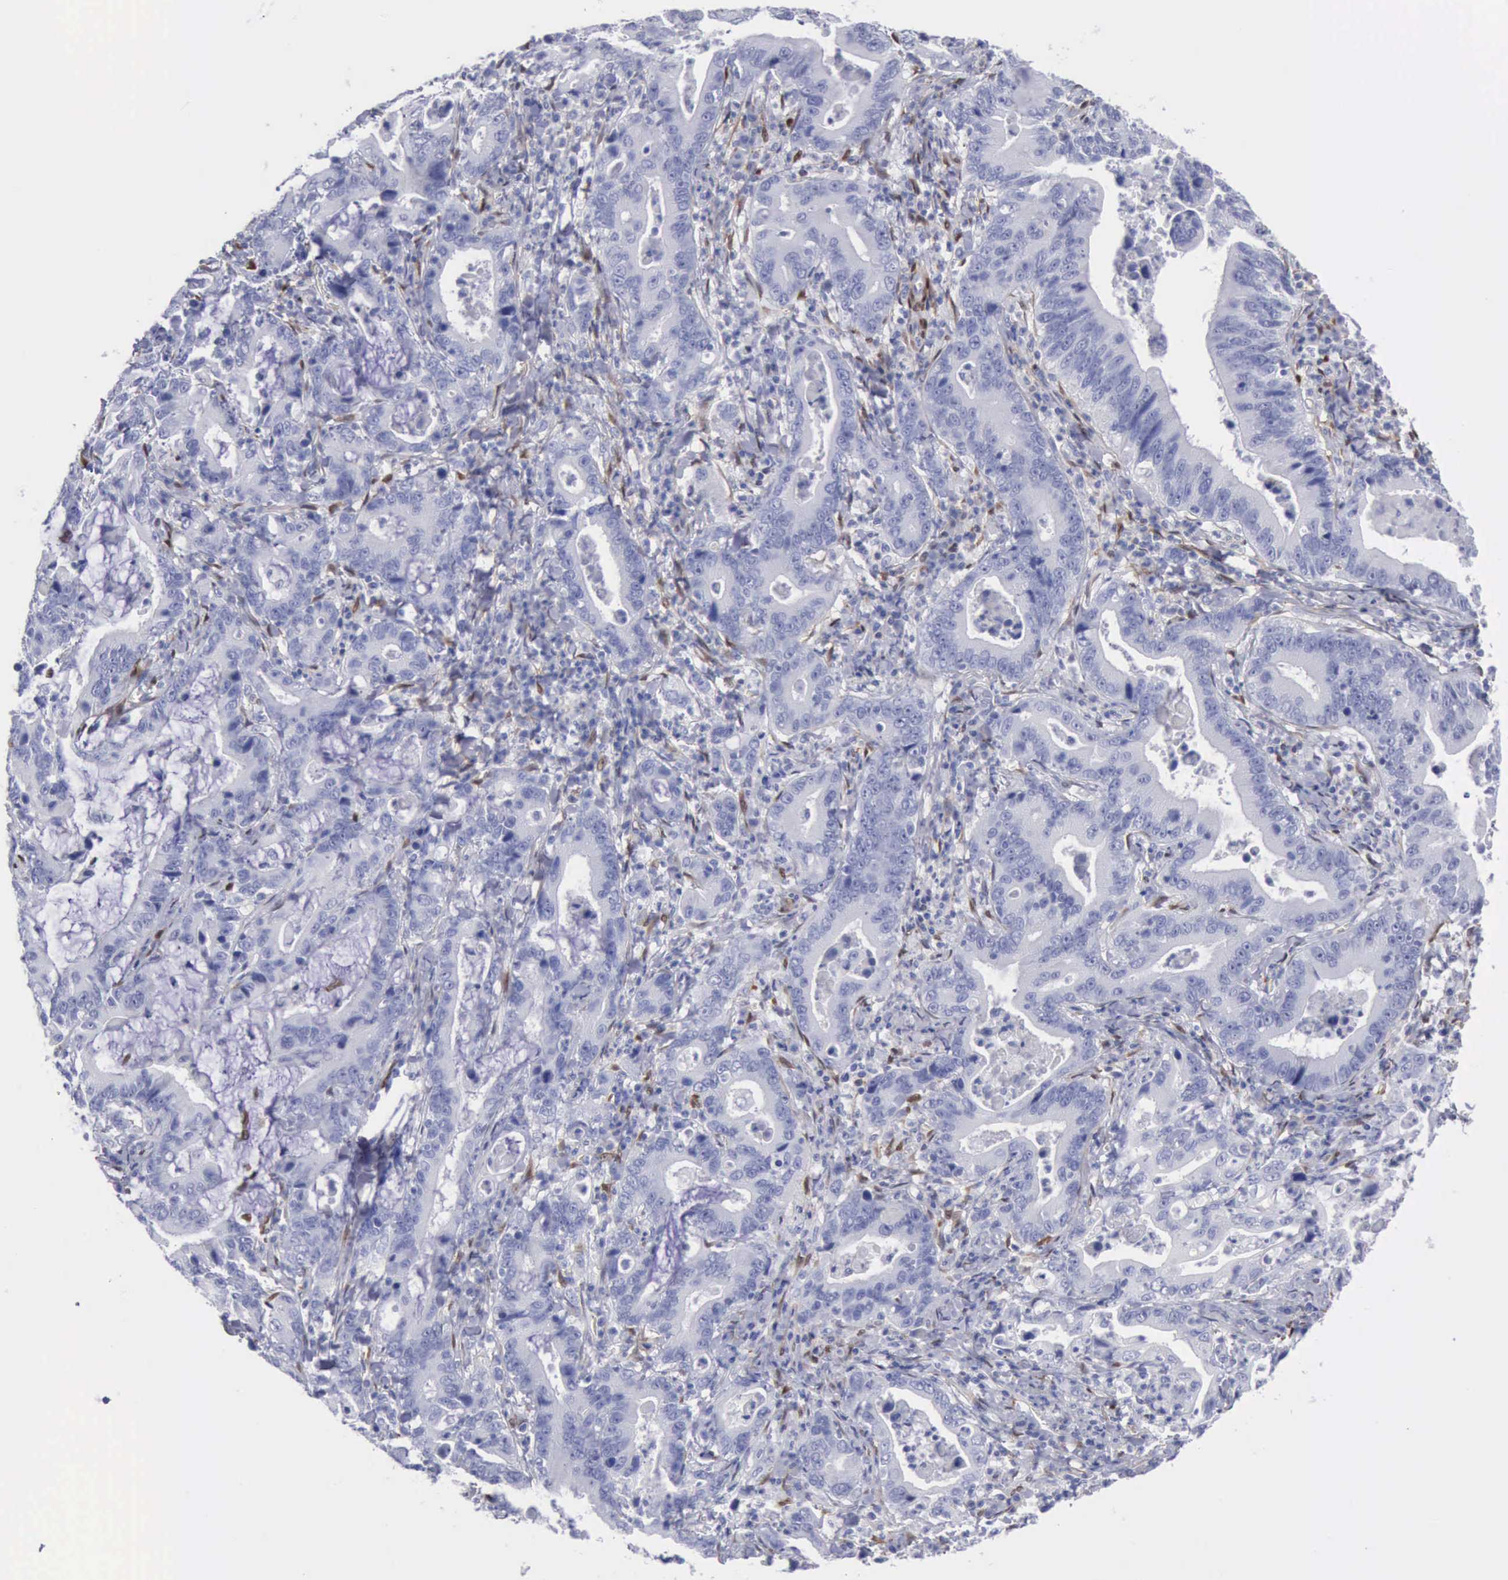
{"staining": {"intensity": "negative", "quantity": "none", "location": "none"}, "tissue": "stomach cancer", "cell_type": "Tumor cells", "image_type": "cancer", "snomed": [{"axis": "morphology", "description": "Adenocarcinoma, NOS"}, {"axis": "topography", "description": "Stomach, upper"}], "caption": "IHC photomicrograph of adenocarcinoma (stomach) stained for a protein (brown), which exhibits no staining in tumor cells.", "gene": "FHL1", "patient": {"sex": "male", "age": 63}}